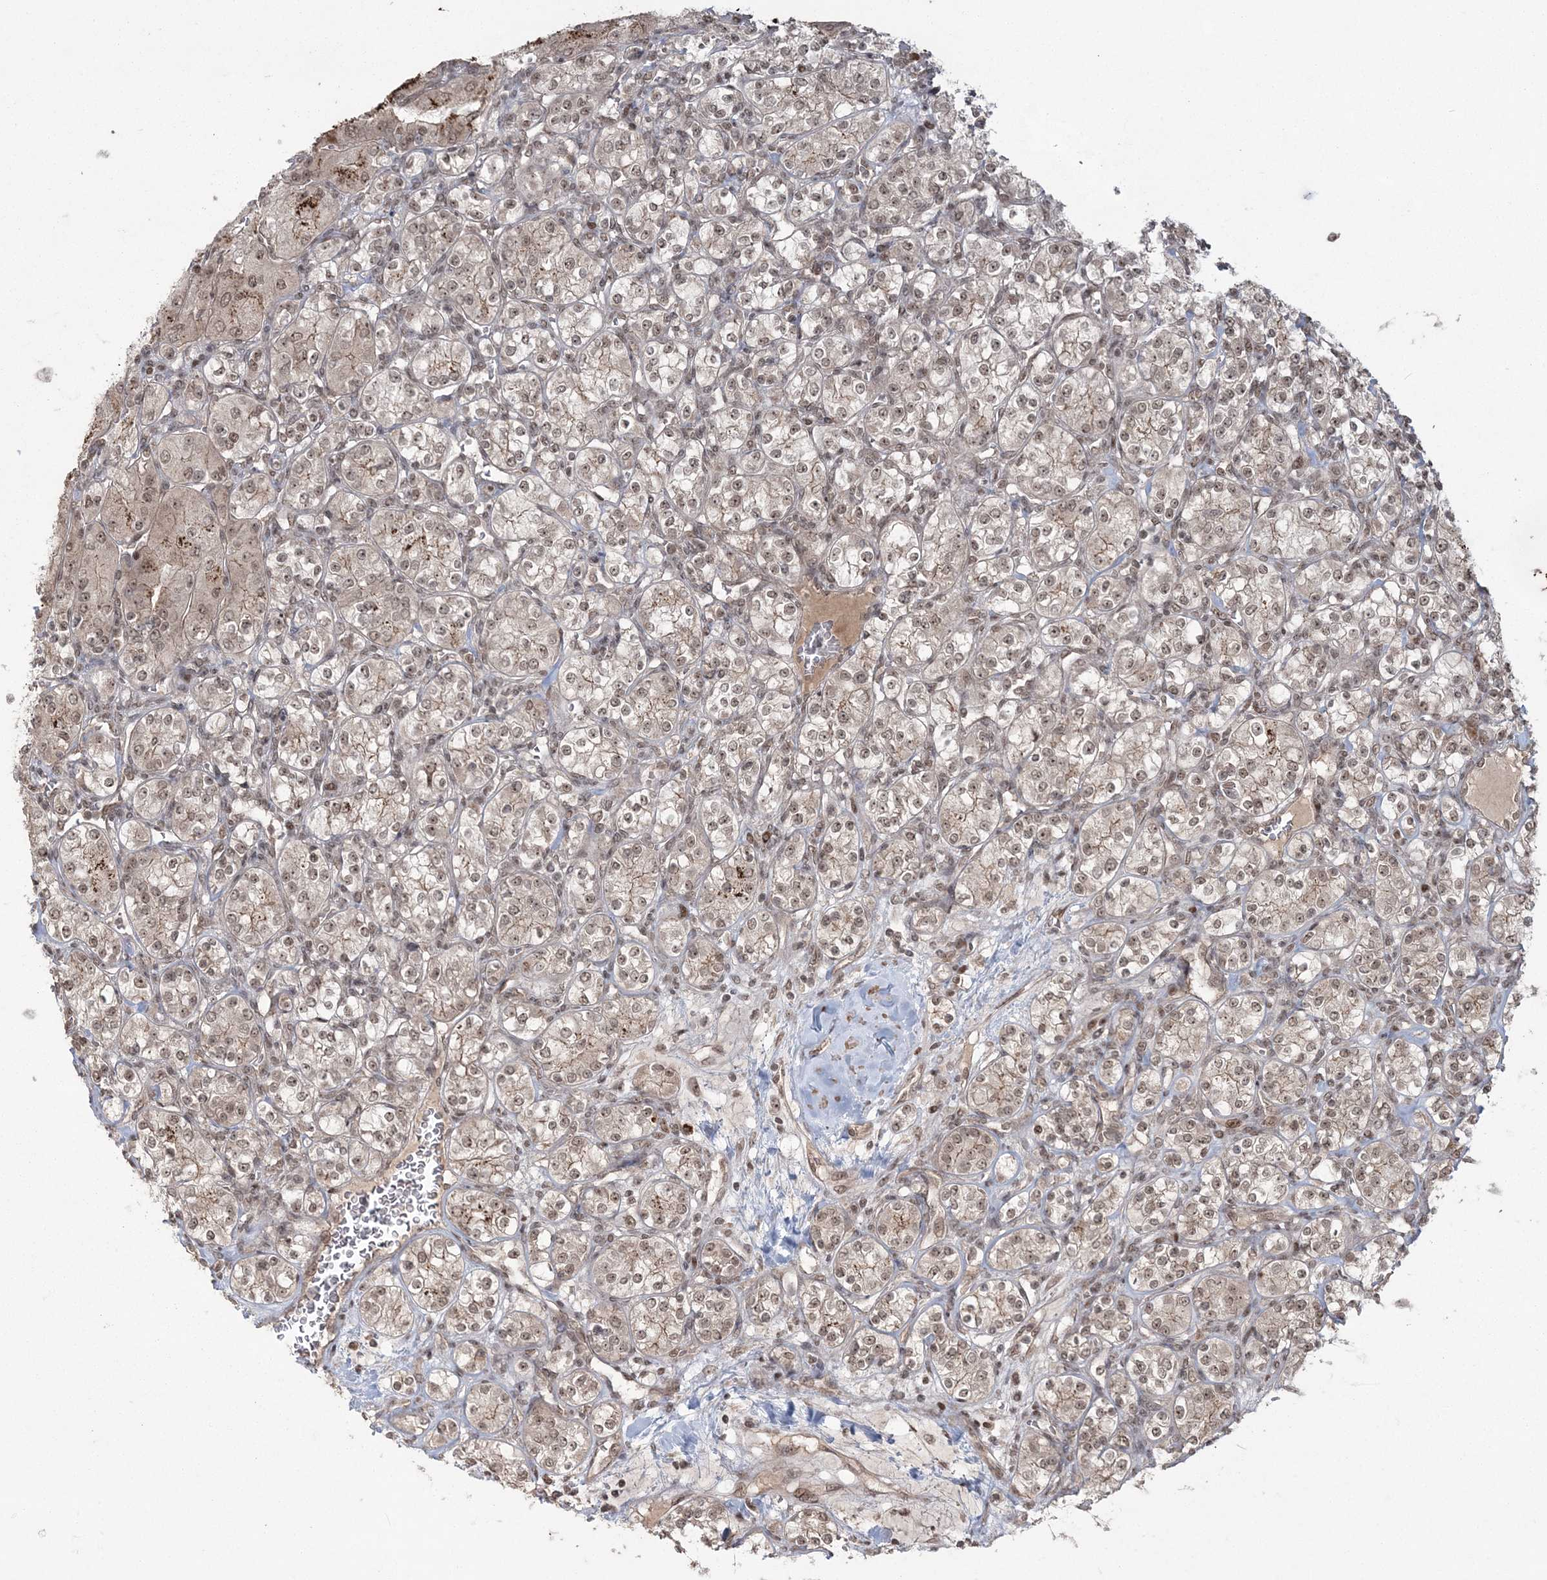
{"staining": {"intensity": "weak", "quantity": "25%-75%", "location": "cytoplasmic/membranous,nuclear"}, "tissue": "renal cancer", "cell_type": "Tumor cells", "image_type": "cancer", "snomed": [{"axis": "morphology", "description": "Adenocarcinoma, NOS"}, {"axis": "topography", "description": "Kidney"}], "caption": "A histopathology image showing weak cytoplasmic/membranous and nuclear positivity in about 25%-75% of tumor cells in adenocarcinoma (renal), as visualized by brown immunohistochemical staining.", "gene": "EPB41L4A", "patient": {"sex": "male", "age": 77}}